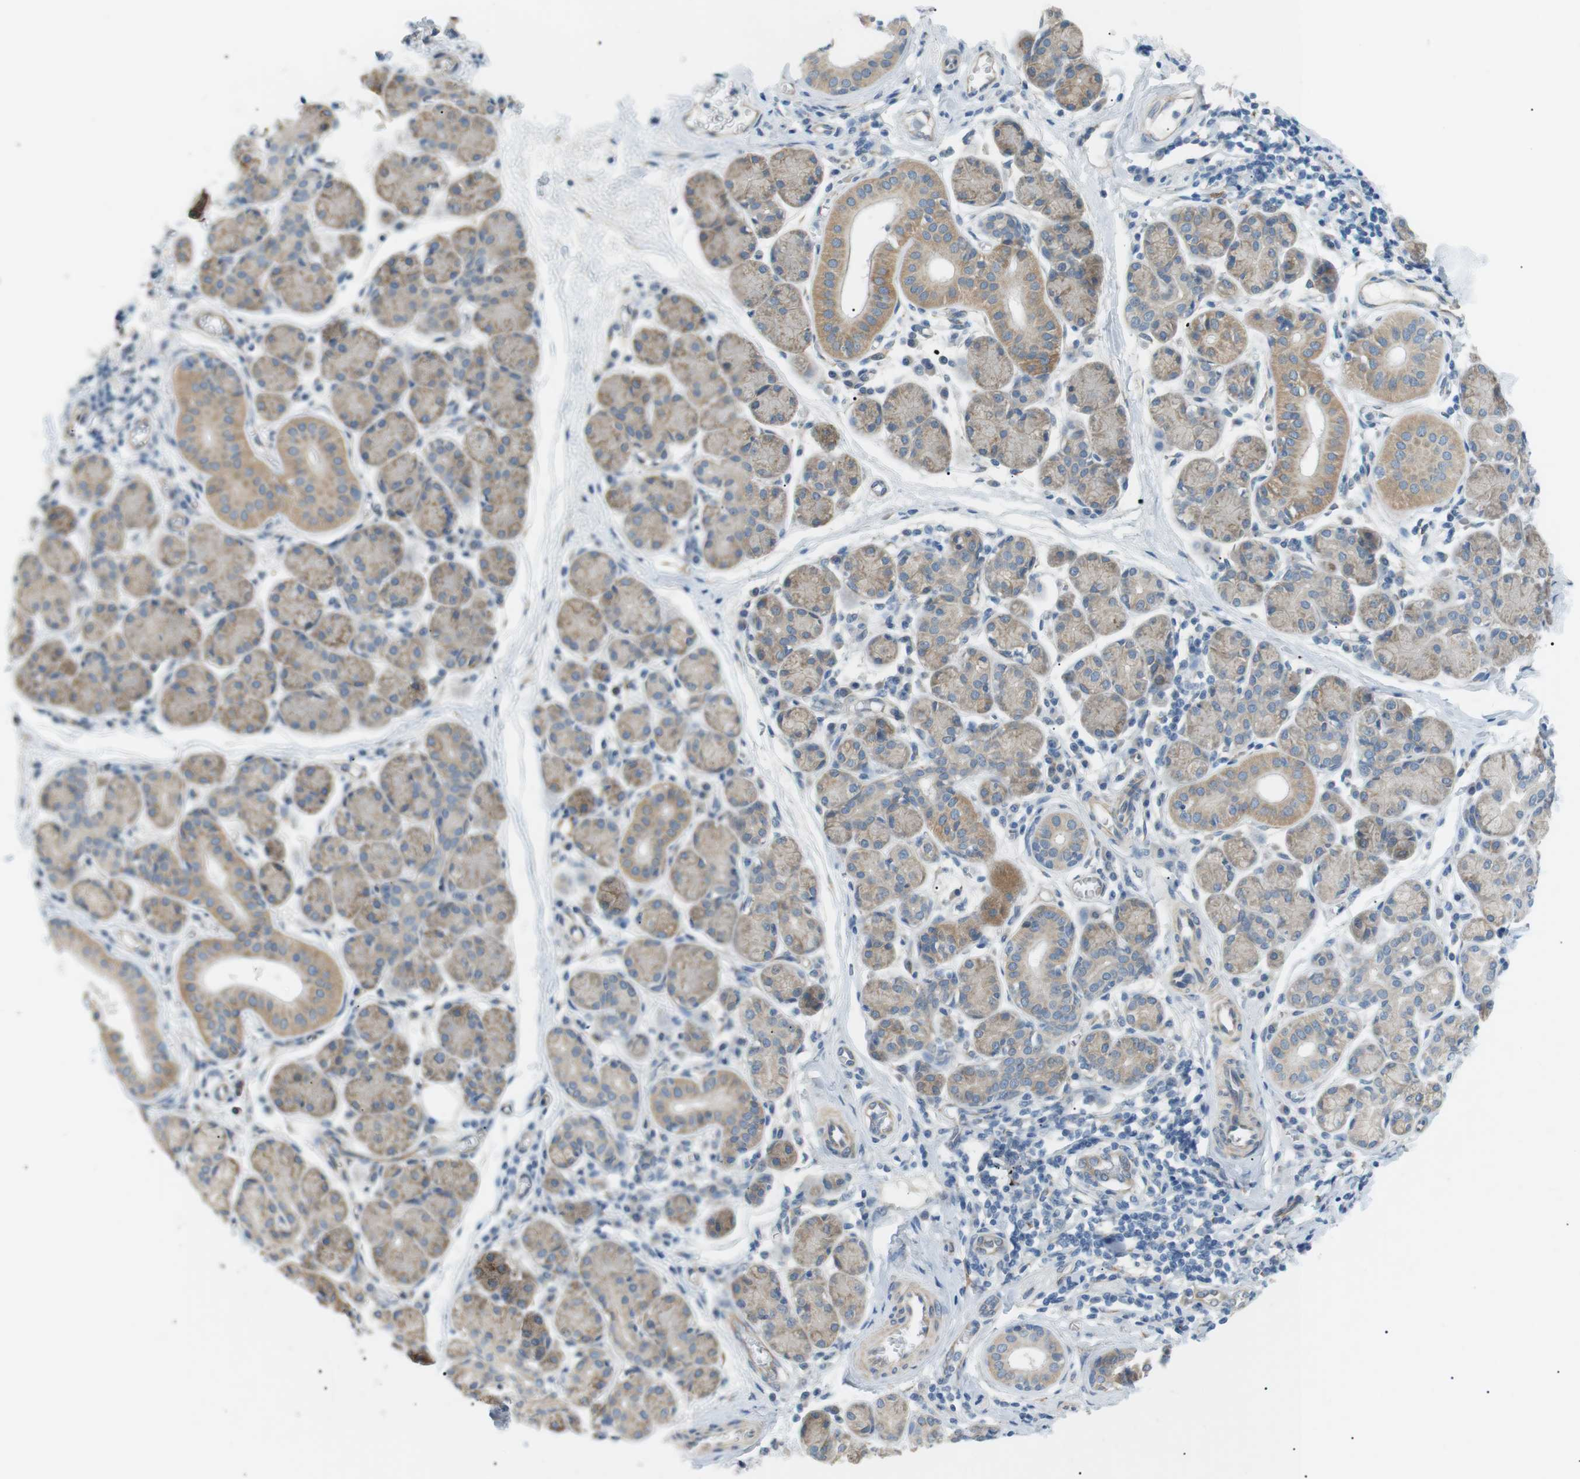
{"staining": {"intensity": "weak", "quantity": ">75%", "location": "cytoplasmic/membranous"}, "tissue": "salivary gland", "cell_type": "Glandular cells", "image_type": "normal", "snomed": [{"axis": "morphology", "description": "Normal tissue, NOS"}, {"axis": "morphology", "description": "Inflammation, NOS"}, {"axis": "topography", "description": "Lymph node"}, {"axis": "topography", "description": "Salivary gland"}], "caption": "DAB (3,3'-diaminobenzidine) immunohistochemical staining of benign salivary gland shows weak cytoplasmic/membranous protein expression in about >75% of glandular cells. (IHC, brightfield microscopy, high magnification).", "gene": "MTARC2", "patient": {"sex": "male", "age": 3}}